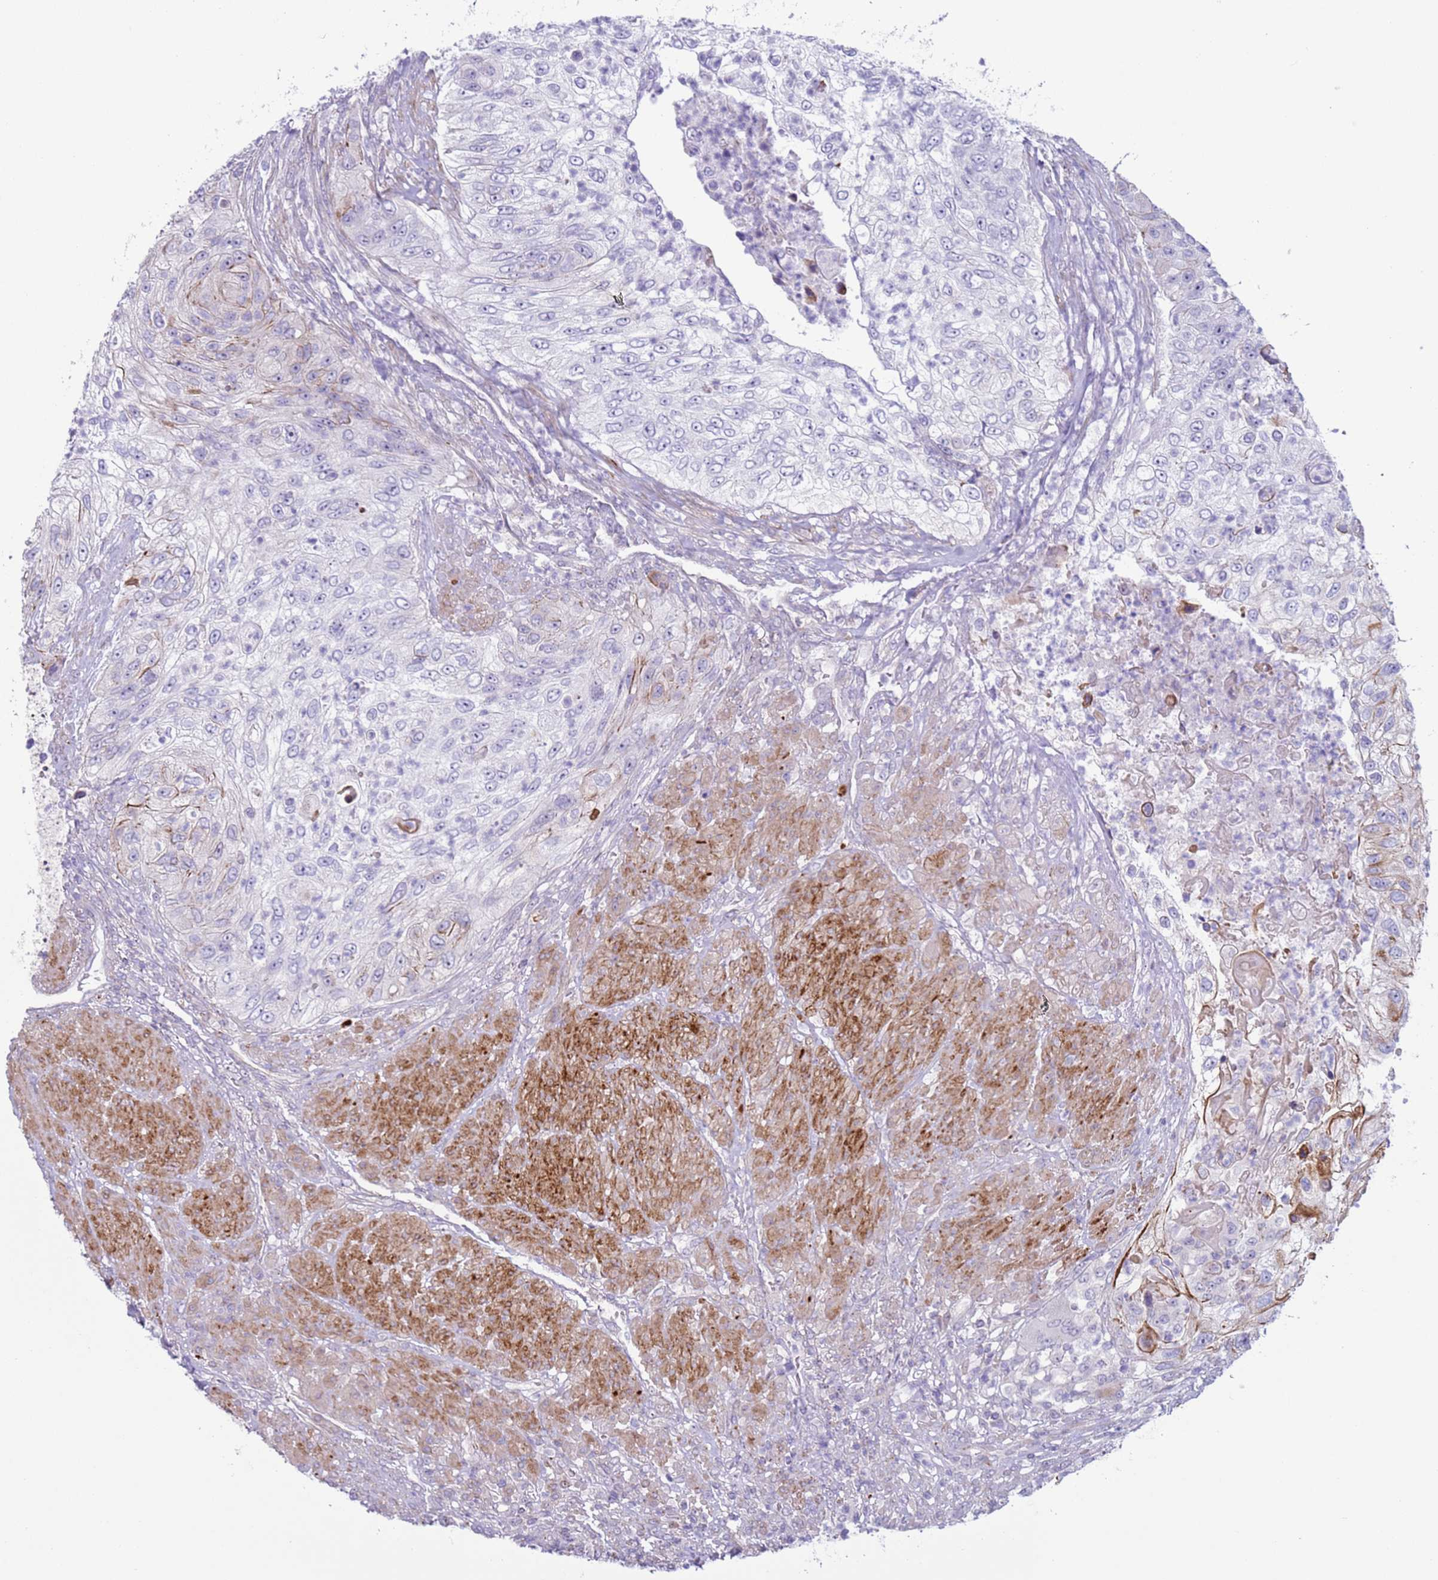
{"staining": {"intensity": "negative", "quantity": "none", "location": "none"}, "tissue": "urothelial cancer", "cell_type": "Tumor cells", "image_type": "cancer", "snomed": [{"axis": "morphology", "description": "Urothelial carcinoma, High grade"}, {"axis": "topography", "description": "Urinary bladder"}], "caption": "Histopathology image shows no significant protein expression in tumor cells of urothelial cancer.", "gene": "HEATR1", "patient": {"sex": "female", "age": 60}}